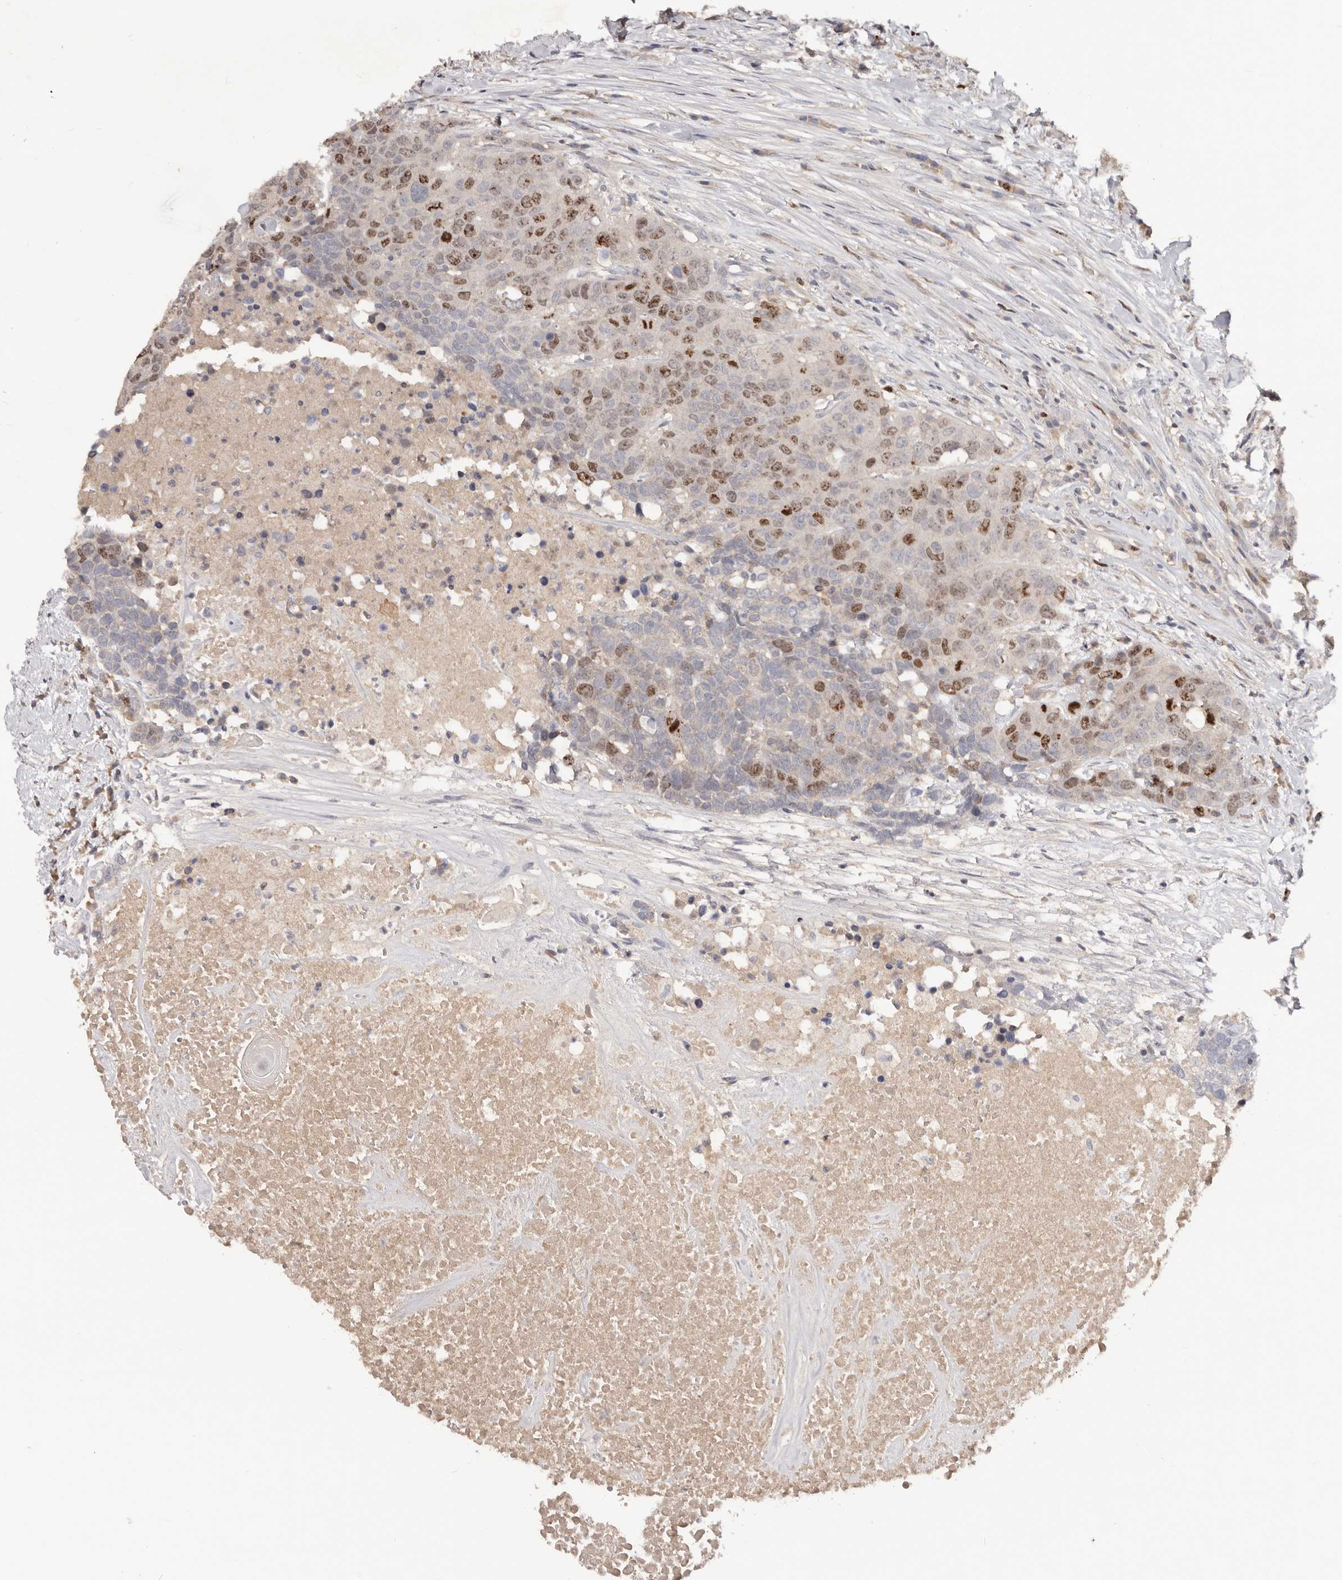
{"staining": {"intensity": "moderate", "quantity": "<25%", "location": "nuclear"}, "tissue": "head and neck cancer", "cell_type": "Tumor cells", "image_type": "cancer", "snomed": [{"axis": "morphology", "description": "Squamous cell carcinoma, NOS"}, {"axis": "topography", "description": "Head-Neck"}], "caption": "DAB immunohistochemical staining of human head and neck cancer reveals moderate nuclear protein expression in about <25% of tumor cells.", "gene": "CCDC190", "patient": {"sex": "male", "age": 66}}